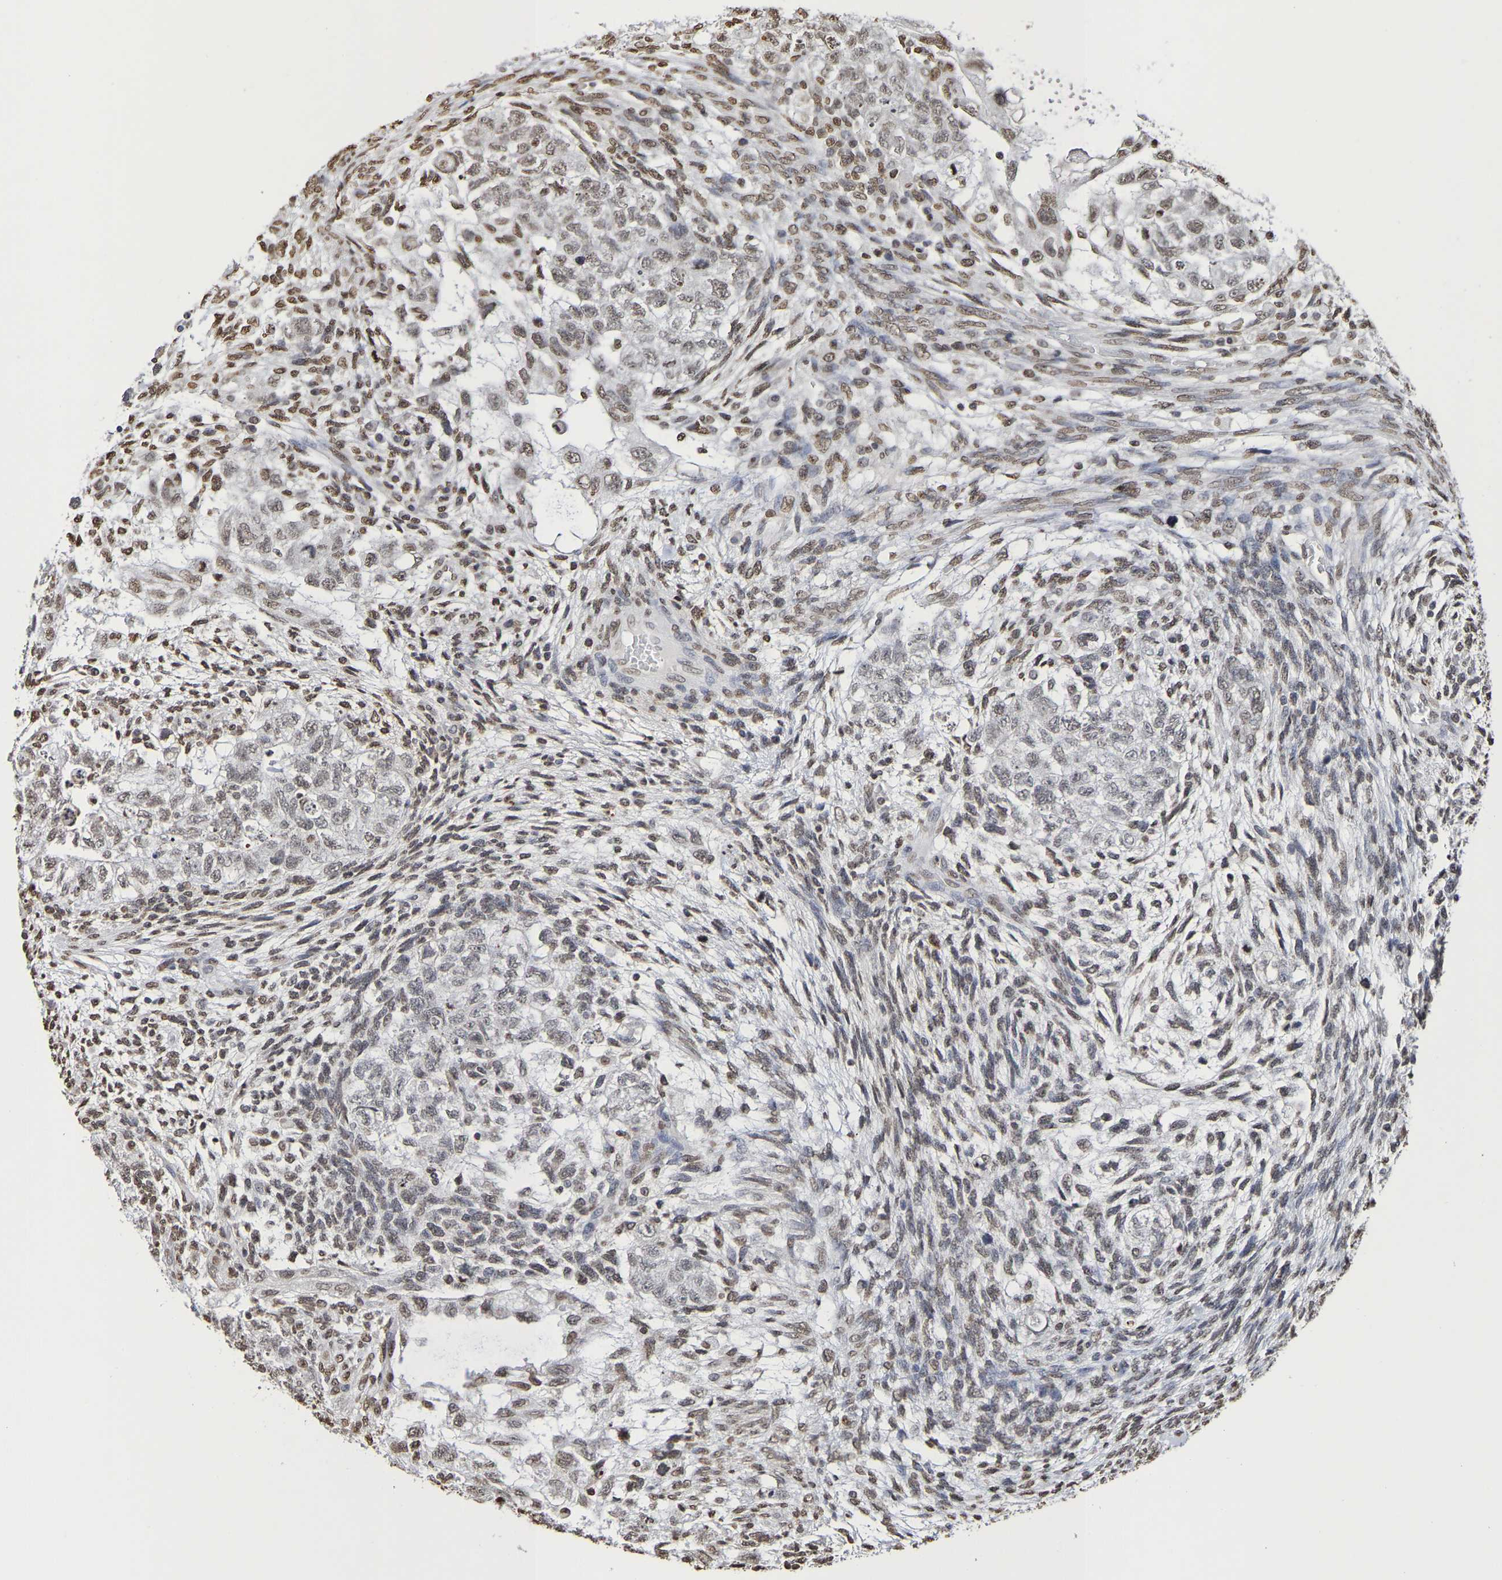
{"staining": {"intensity": "weak", "quantity": "25%-75%", "location": "nuclear"}, "tissue": "testis cancer", "cell_type": "Tumor cells", "image_type": "cancer", "snomed": [{"axis": "morphology", "description": "Normal tissue, NOS"}, {"axis": "morphology", "description": "Carcinoma, Embryonal, NOS"}, {"axis": "topography", "description": "Testis"}], "caption": "Protein staining reveals weak nuclear staining in approximately 25%-75% of tumor cells in testis embryonal carcinoma.", "gene": "ATF4", "patient": {"sex": "male", "age": 36}}